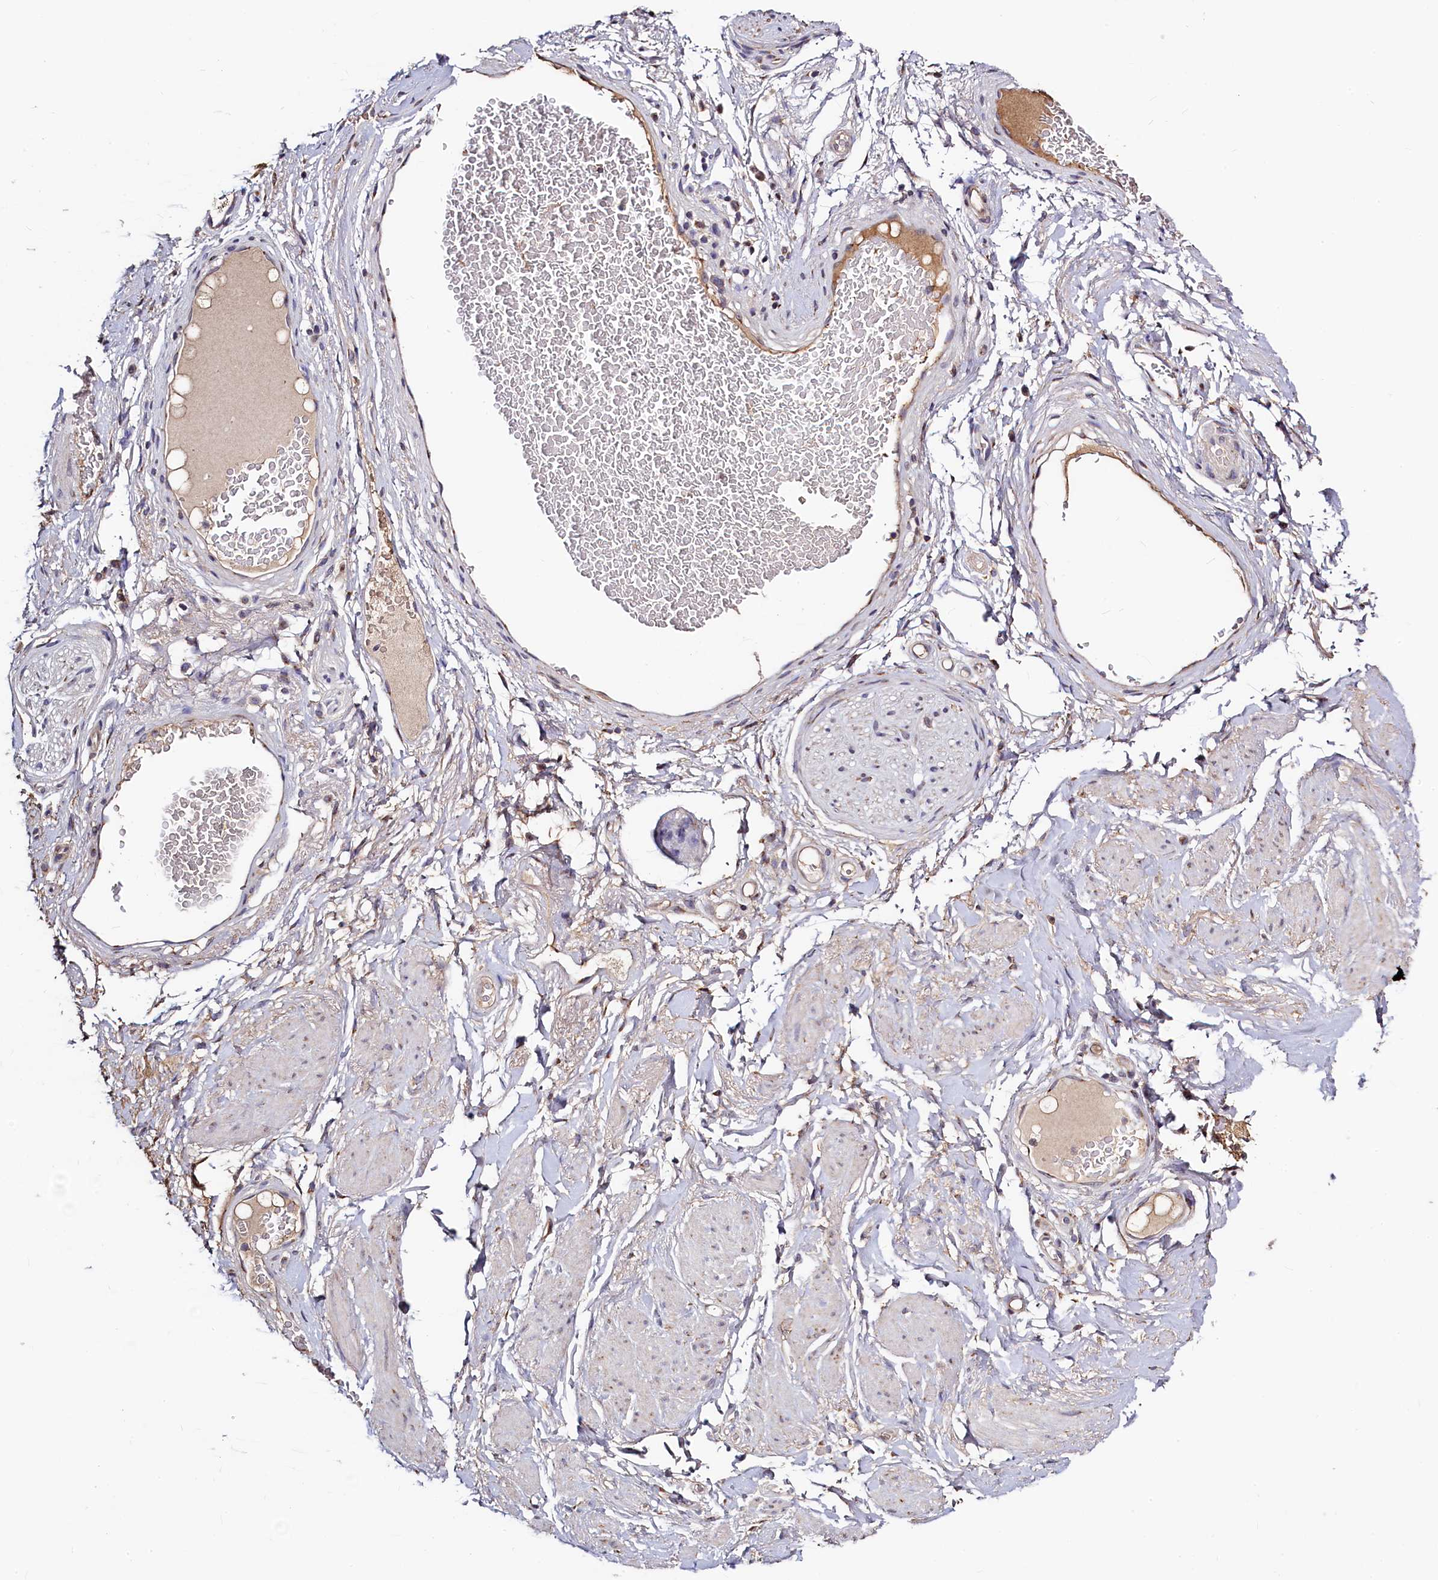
{"staining": {"intensity": "weak", "quantity": ">75%", "location": "cytoplasmic/membranous"}, "tissue": "adipose tissue", "cell_type": "Adipocytes", "image_type": "normal", "snomed": [{"axis": "morphology", "description": "Normal tissue, NOS"}, {"axis": "morphology", "description": "Adenocarcinoma, NOS"}, {"axis": "topography", "description": "Rectum"}, {"axis": "topography", "description": "Vagina"}, {"axis": "topography", "description": "Peripheral nerve tissue"}], "caption": "Protein expression analysis of unremarkable adipose tissue reveals weak cytoplasmic/membranous expression in approximately >75% of adipocytes. (DAB (3,3'-diaminobenzidine) IHC with brightfield microscopy, high magnification).", "gene": "SEC24C", "patient": {"sex": "female", "age": 71}}